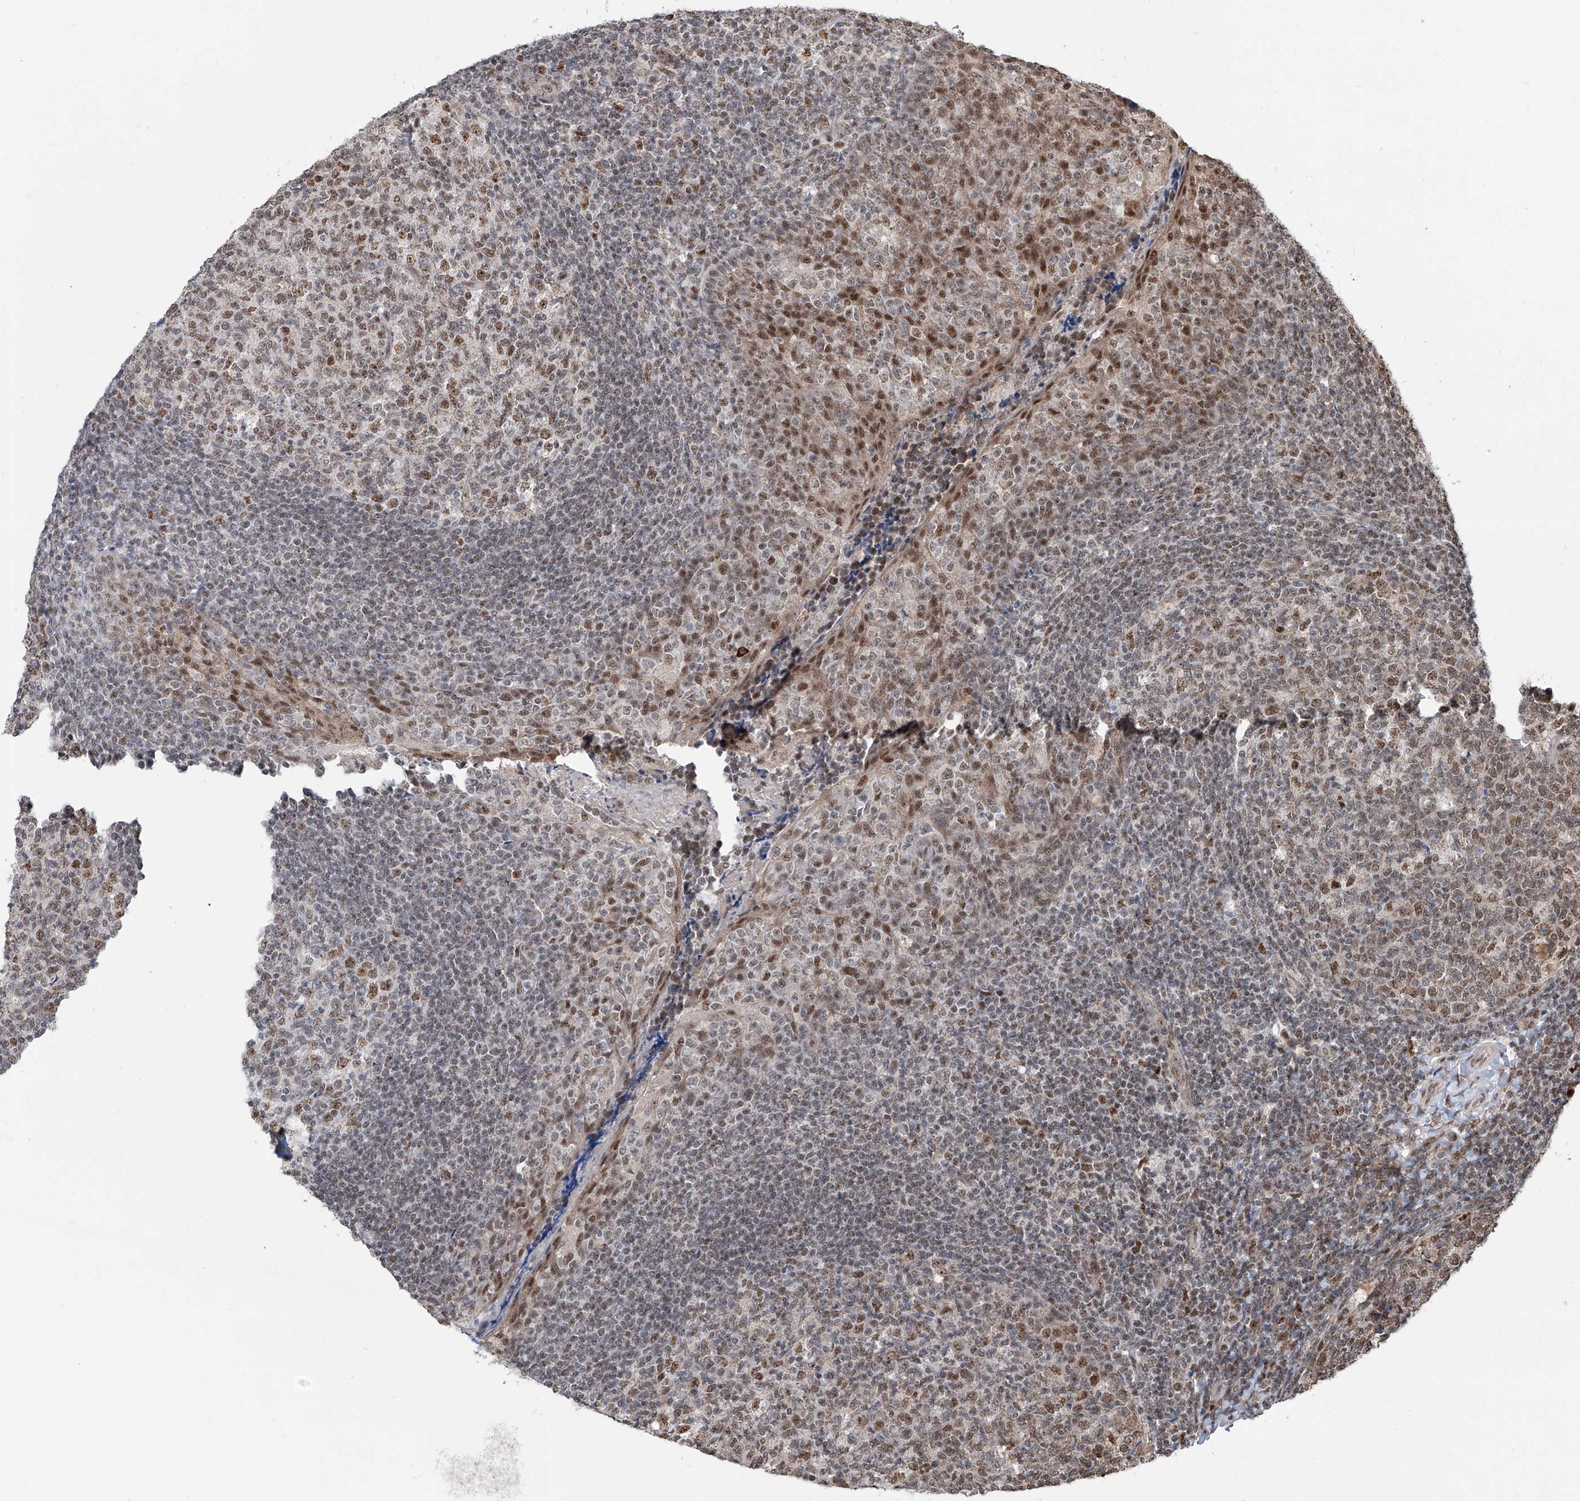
{"staining": {"intensity": "moderate", "quantity": "25%-75%", "location": "nuclear"}, "tissue": "tonsil", "cell_type": "Germinal center cells", "image_type": "normal", "snomed": [{"axis": "morphology", "description": "Normal tissue, NOS"}, {"axis": "topography", "description": "Tonsil"}], "caption": "Tonsil stained with IHC exhibits moderate nuclear expression in approximately 25%-75% of germinal center cells. Nuclei are stained in blue.", "gene": "SDE2", "patient": {"sex": "female", "age": 19}}